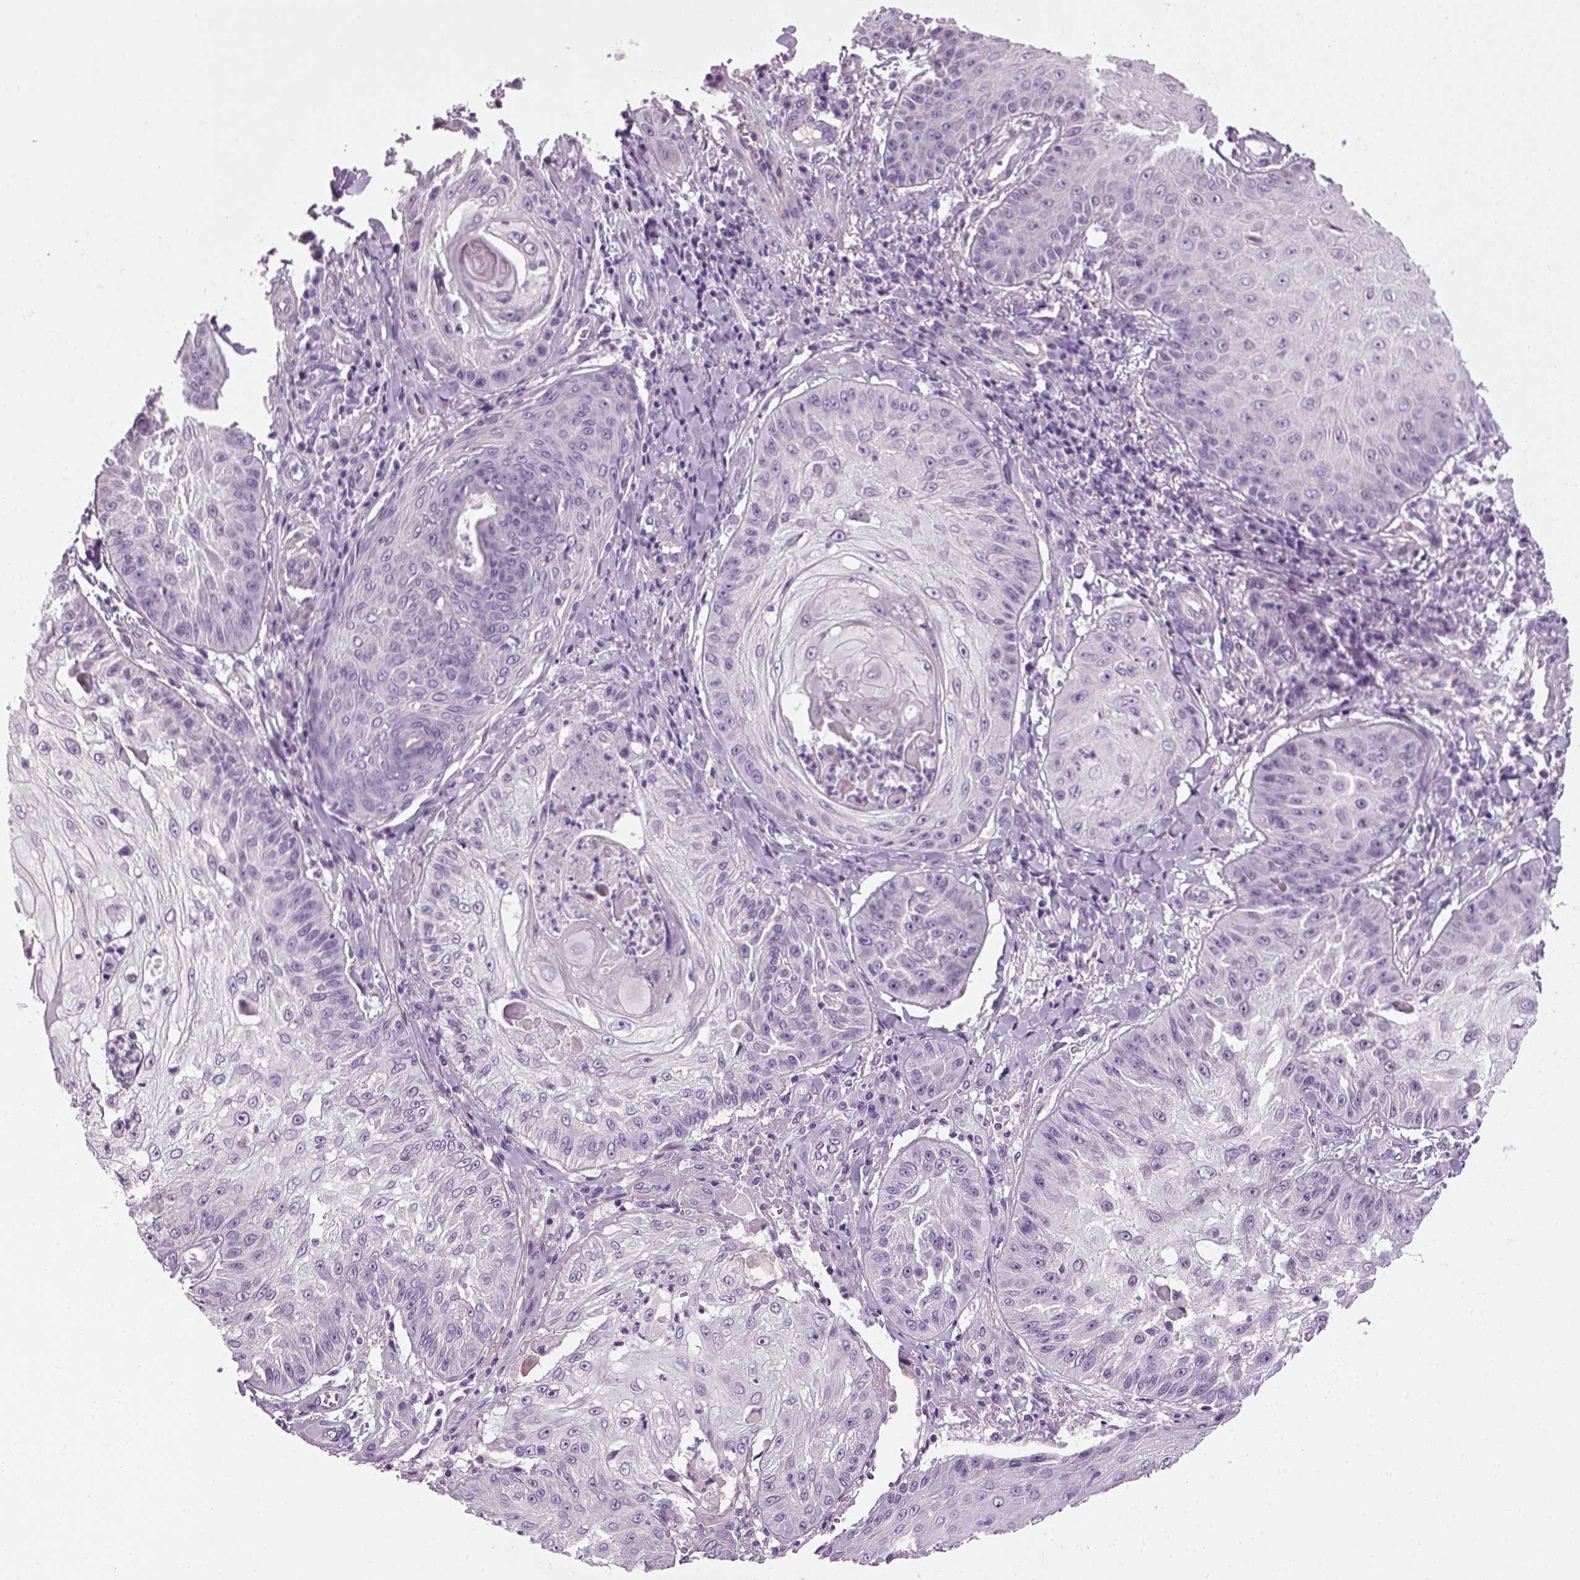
{"staining": {"intensity": "negative", "quantity": "none", "location": "none"}, "tissue": "skin cancer", "cell_type": "Tumor cells", "image_type": "cancer", "snomed": [{"axis": "morphology", "description": "Squamous cell carcinoma, NOS"}, {"axis": "topography", "description": "Skin"}], "caption": "Immunohistochemical staining of skin cancer (squamous cell carcinoma) exhibits no significant positivity in tumor cells.", "gene": "ELOVL3", "patient": {"sex": "male", "age": 70}}